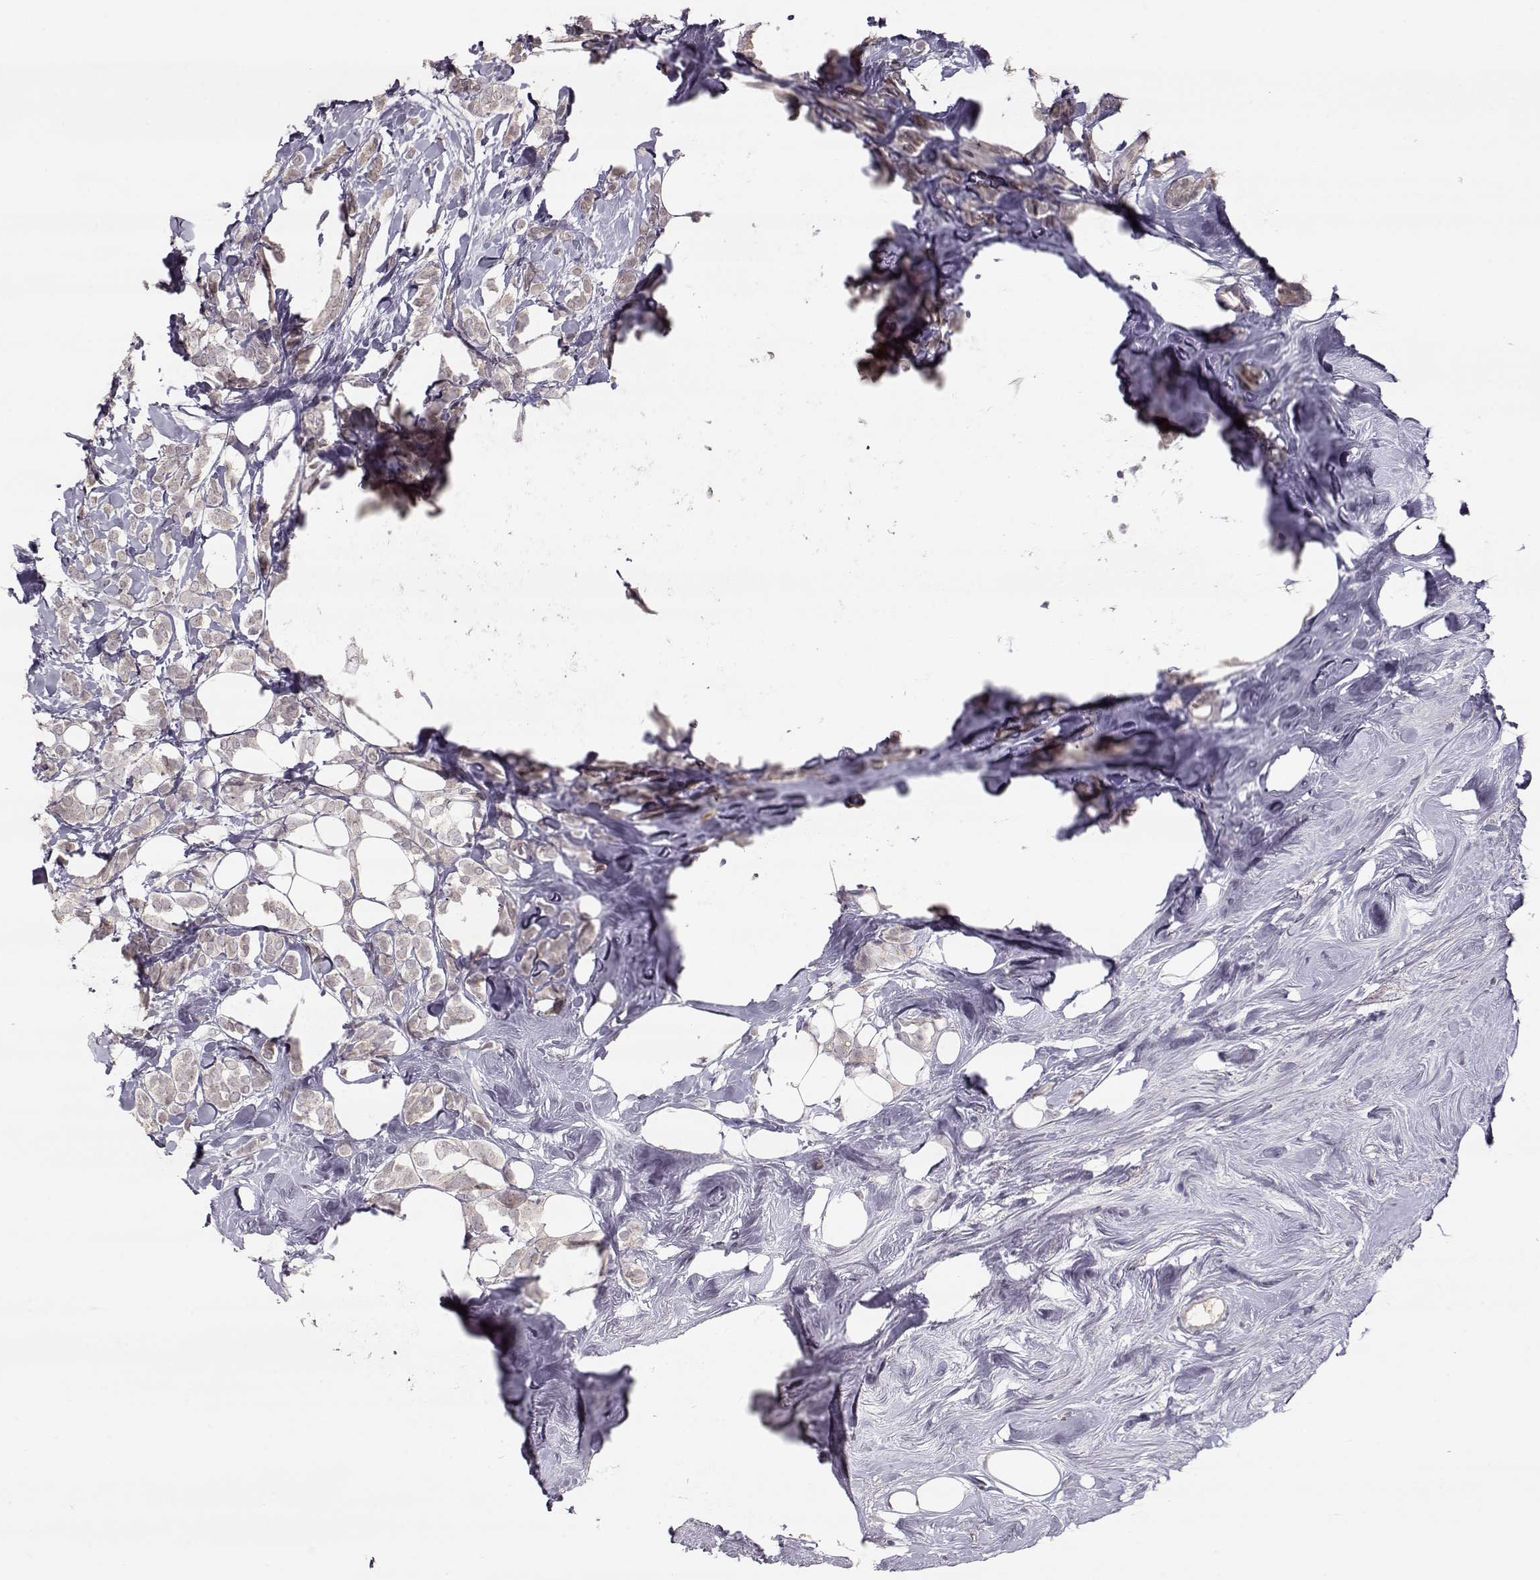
{"staining": {"intensity": "negative", "quantity": "none", "location": "none"}, "tissue": "breast cancer", "cell_type": "Tumor cells", "image_type": "cancer", "snomed": [{"axis": "morphology", "description": "Lobular carcinoma"}, {"axis": "topography", "description": "Breast"}], "caption": "Tumor cells are negative for brown protein staining in breast cancer (lobular carcinoma).", "gene": "PNMT", "patient": {"sex": "female", "age": 49}}